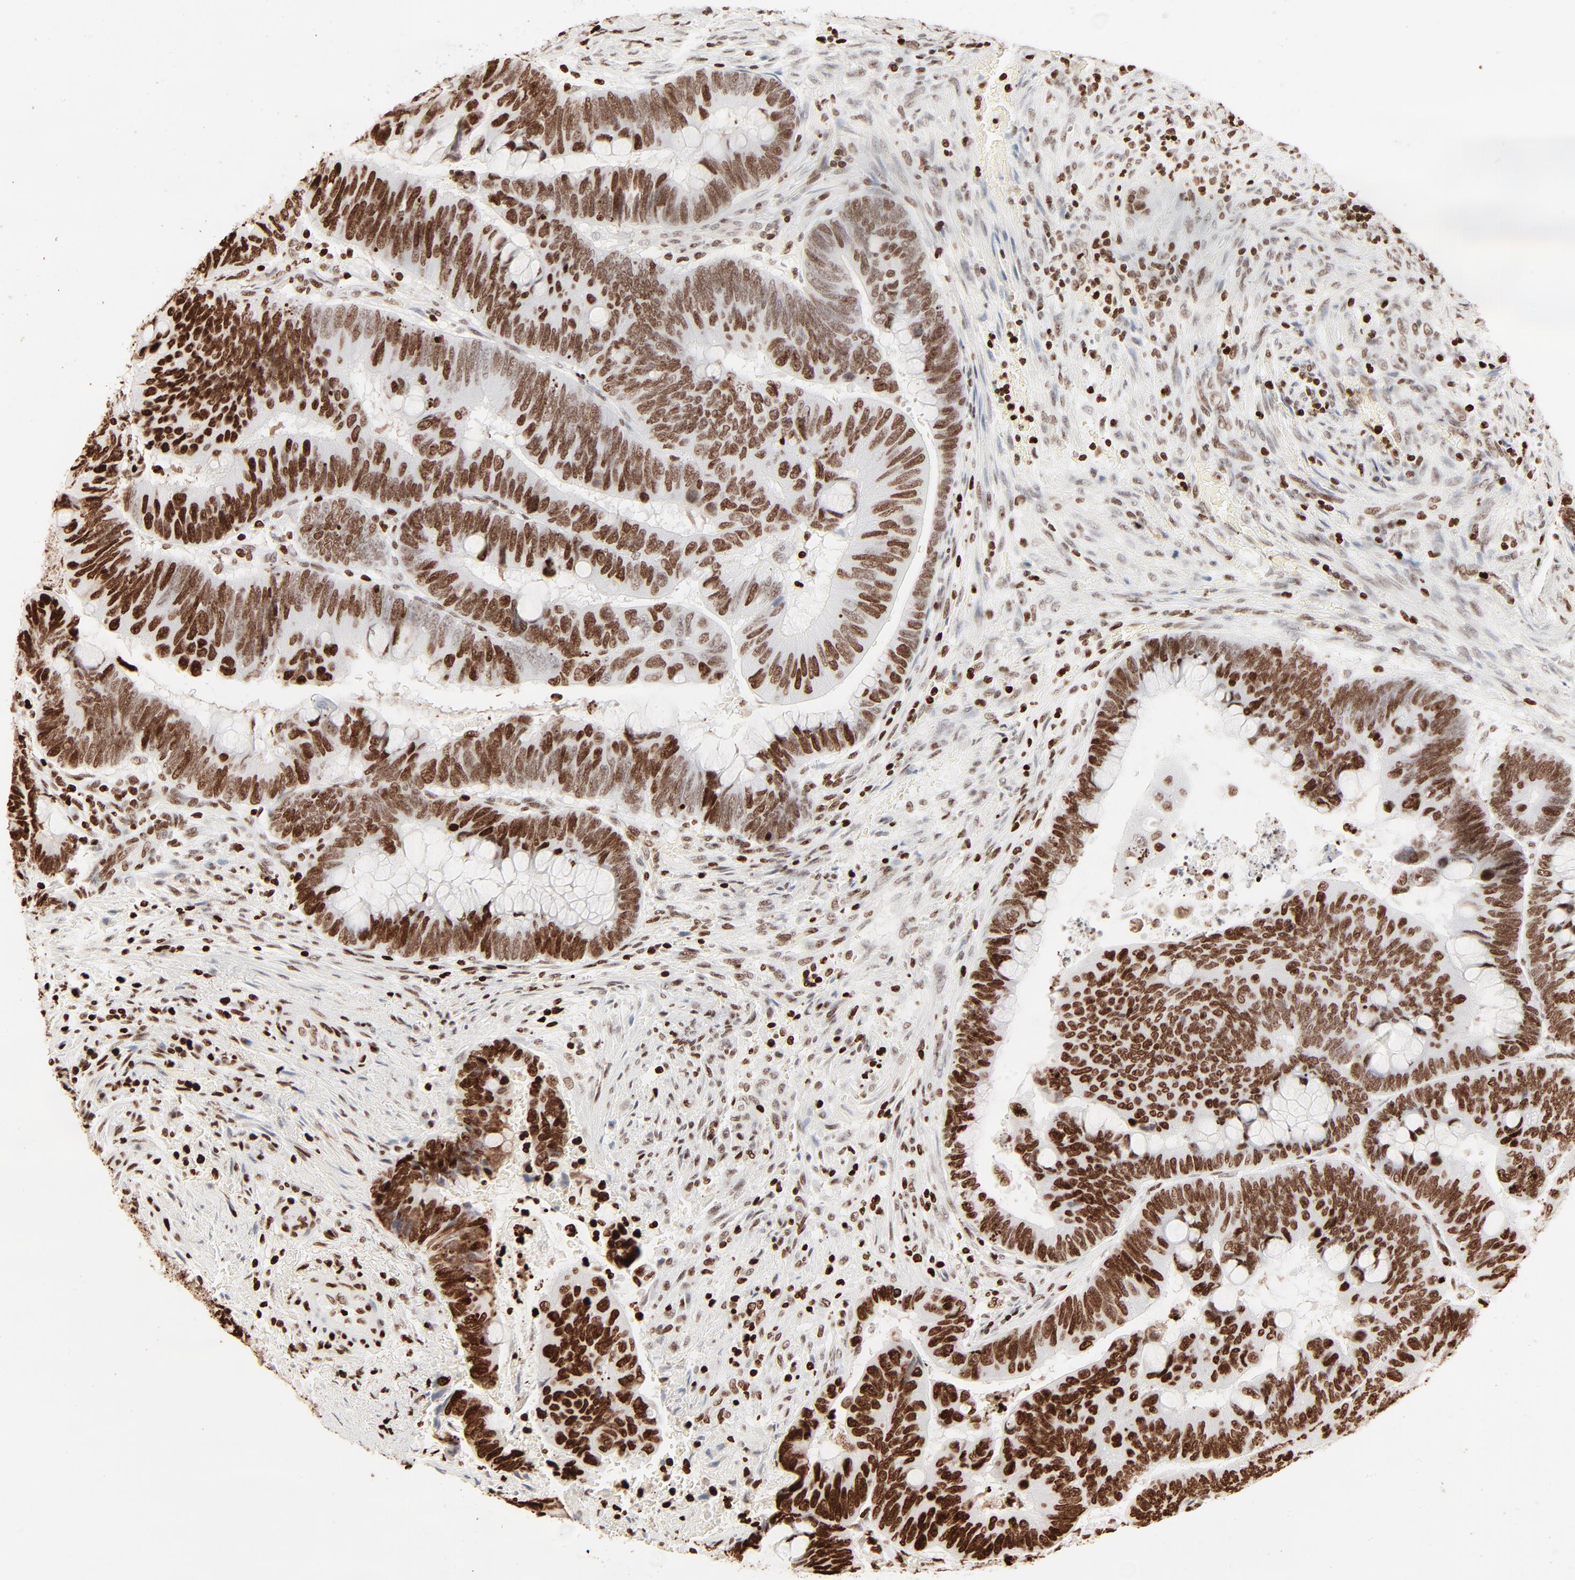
{"staining": {"intensity": "strong", "quantity": ">75%", "location": "nuclear"}, "tissue": "colorectal cancer", "cell_type": "Tumor cells", "image_type": "cancer", "snomed": [{"axis": "morphology", "description": "Normal tissue, NOS"}, {"axis": "morphology", "description": "Adenocarcinoma, NOS"}, {"axis": "topography", "description": "Rectum"}], "caption": "Colorectal adenocarcinoma stained with a protein marker demonstrates strong staining in tumor cells.", "gene": "HMGB2", "patient": {"sex": "male", "age": 92}}